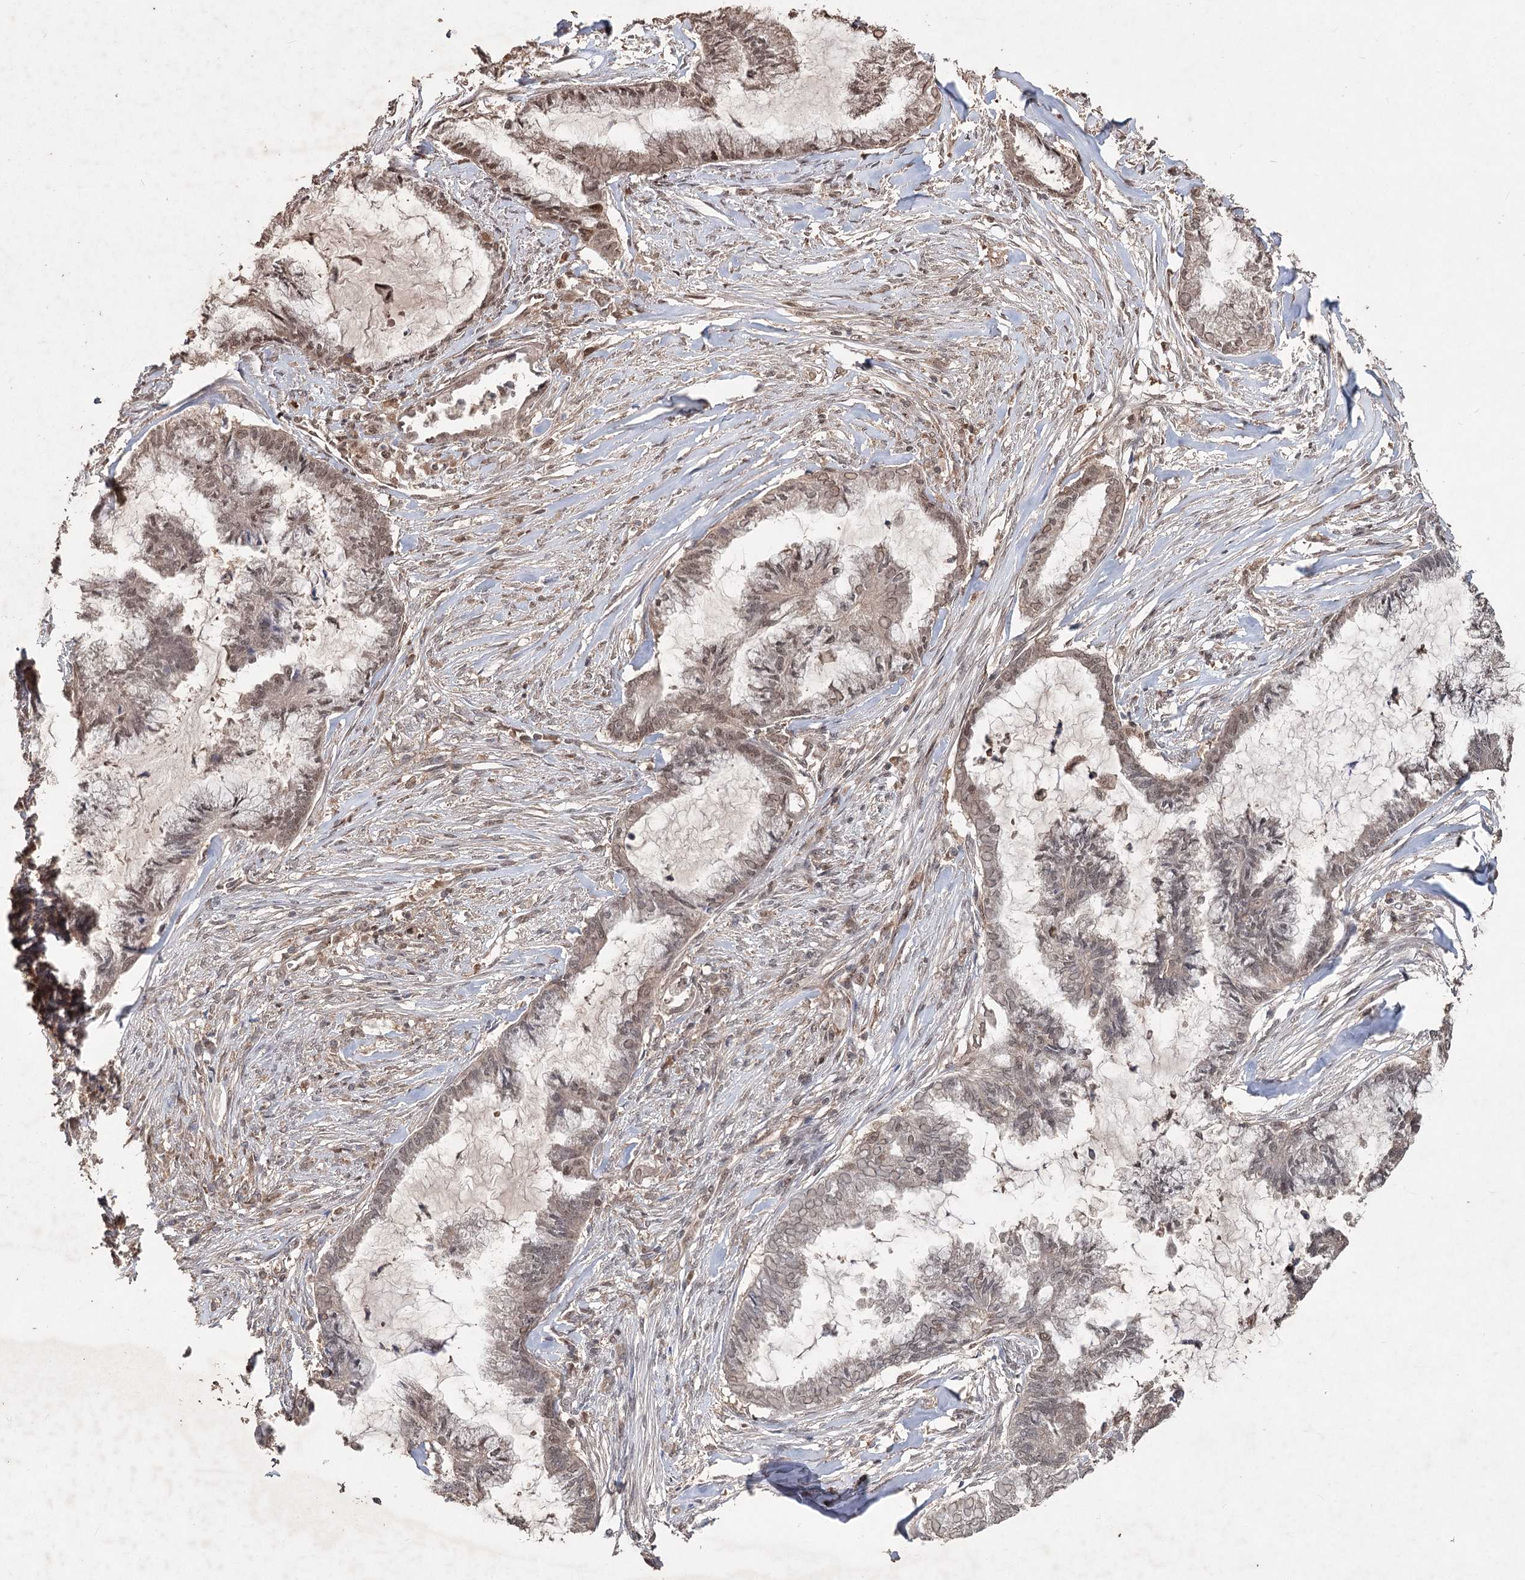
{"staining": {"intensity": "moderate", "quantity": "25%-75%", "location": "cytoplasmic/membranous,nuclear"}, "tissue": "endometrial cancer", "cell_type": "Tumor cells", "image_type": "cancer", "snomed": [{"axis": "morphology", "description": "Adenocarcinoma, NOS"}, {"axis": "topography", "description": "Endometrium"}], "caption": "Immunohistochemistry (DAB (3,3'-diaminobenzidine)) staining of human endometrial adenocarcinoma shows moderate cytoplasmic/membranous and nuclear protein expression in about 25%-75% of tumor cells.", "gene": "FBXO7", "patient": {"sex": "female", "age": 86}}